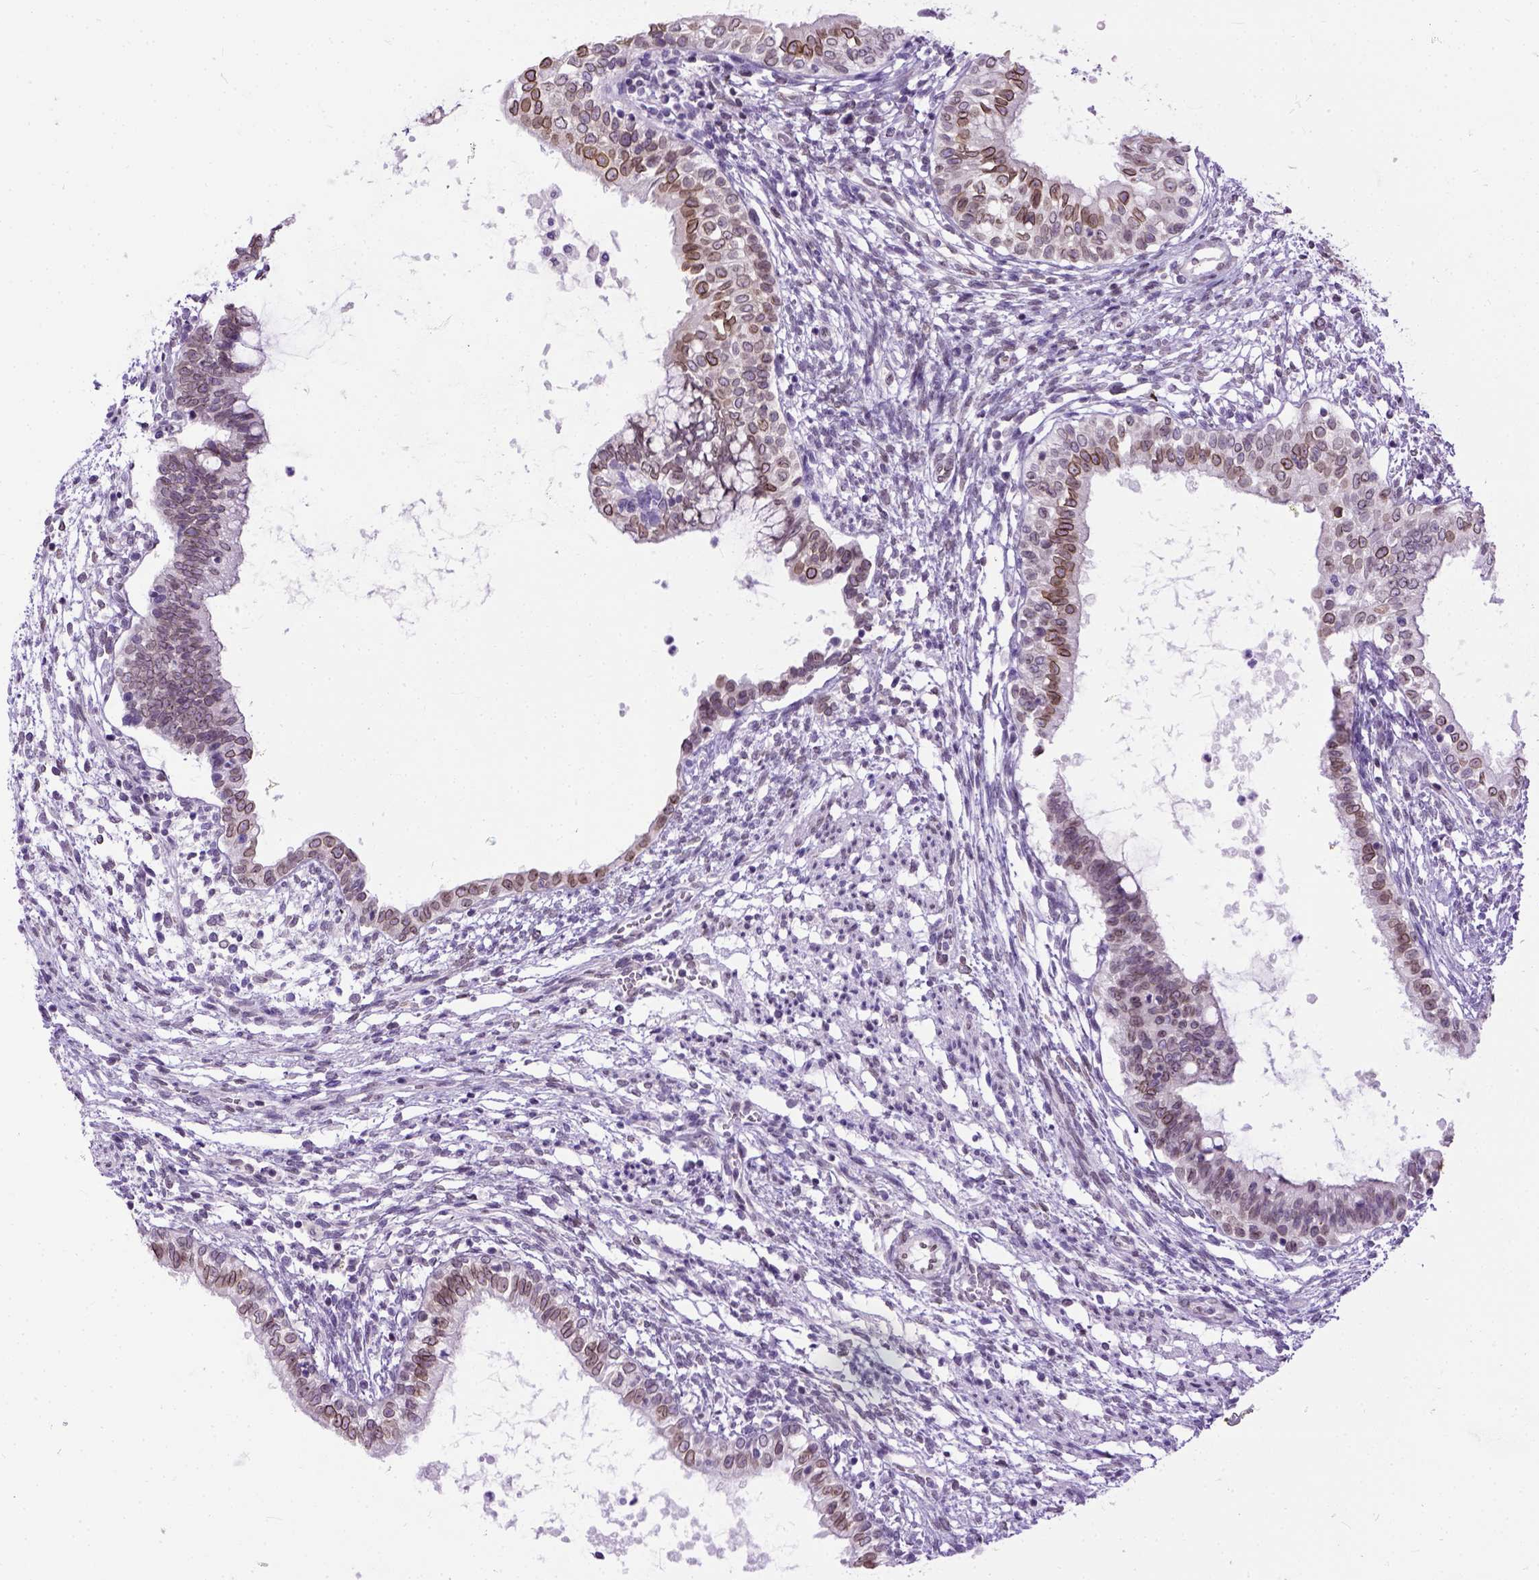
{"staining": {"intensity": "moderate", "quantity": ">75%", "location": "cytoplasmic/membranous,nuclear"}, "tissue": "testis cancer", "cell_type": "Tumor cells", "image_type": "cancer", "snomed": [{"axis": "morphology", "description": "Carcinoma, Embryonal, NOS"}, {"axis": "topography", "description": "Testis"}], "caption": "Protein analysis of testis cancer tissue exhibits moderate cytoplasmic/membranous and nuclear staining in approximately >75% of tumor cells. (DAB (3,3'-diaminobenzidine) = brown stain, brightfield microscopy at high magnification).", "gene": "FAM184B", "patient": {"sex": "male", "age": 37}}